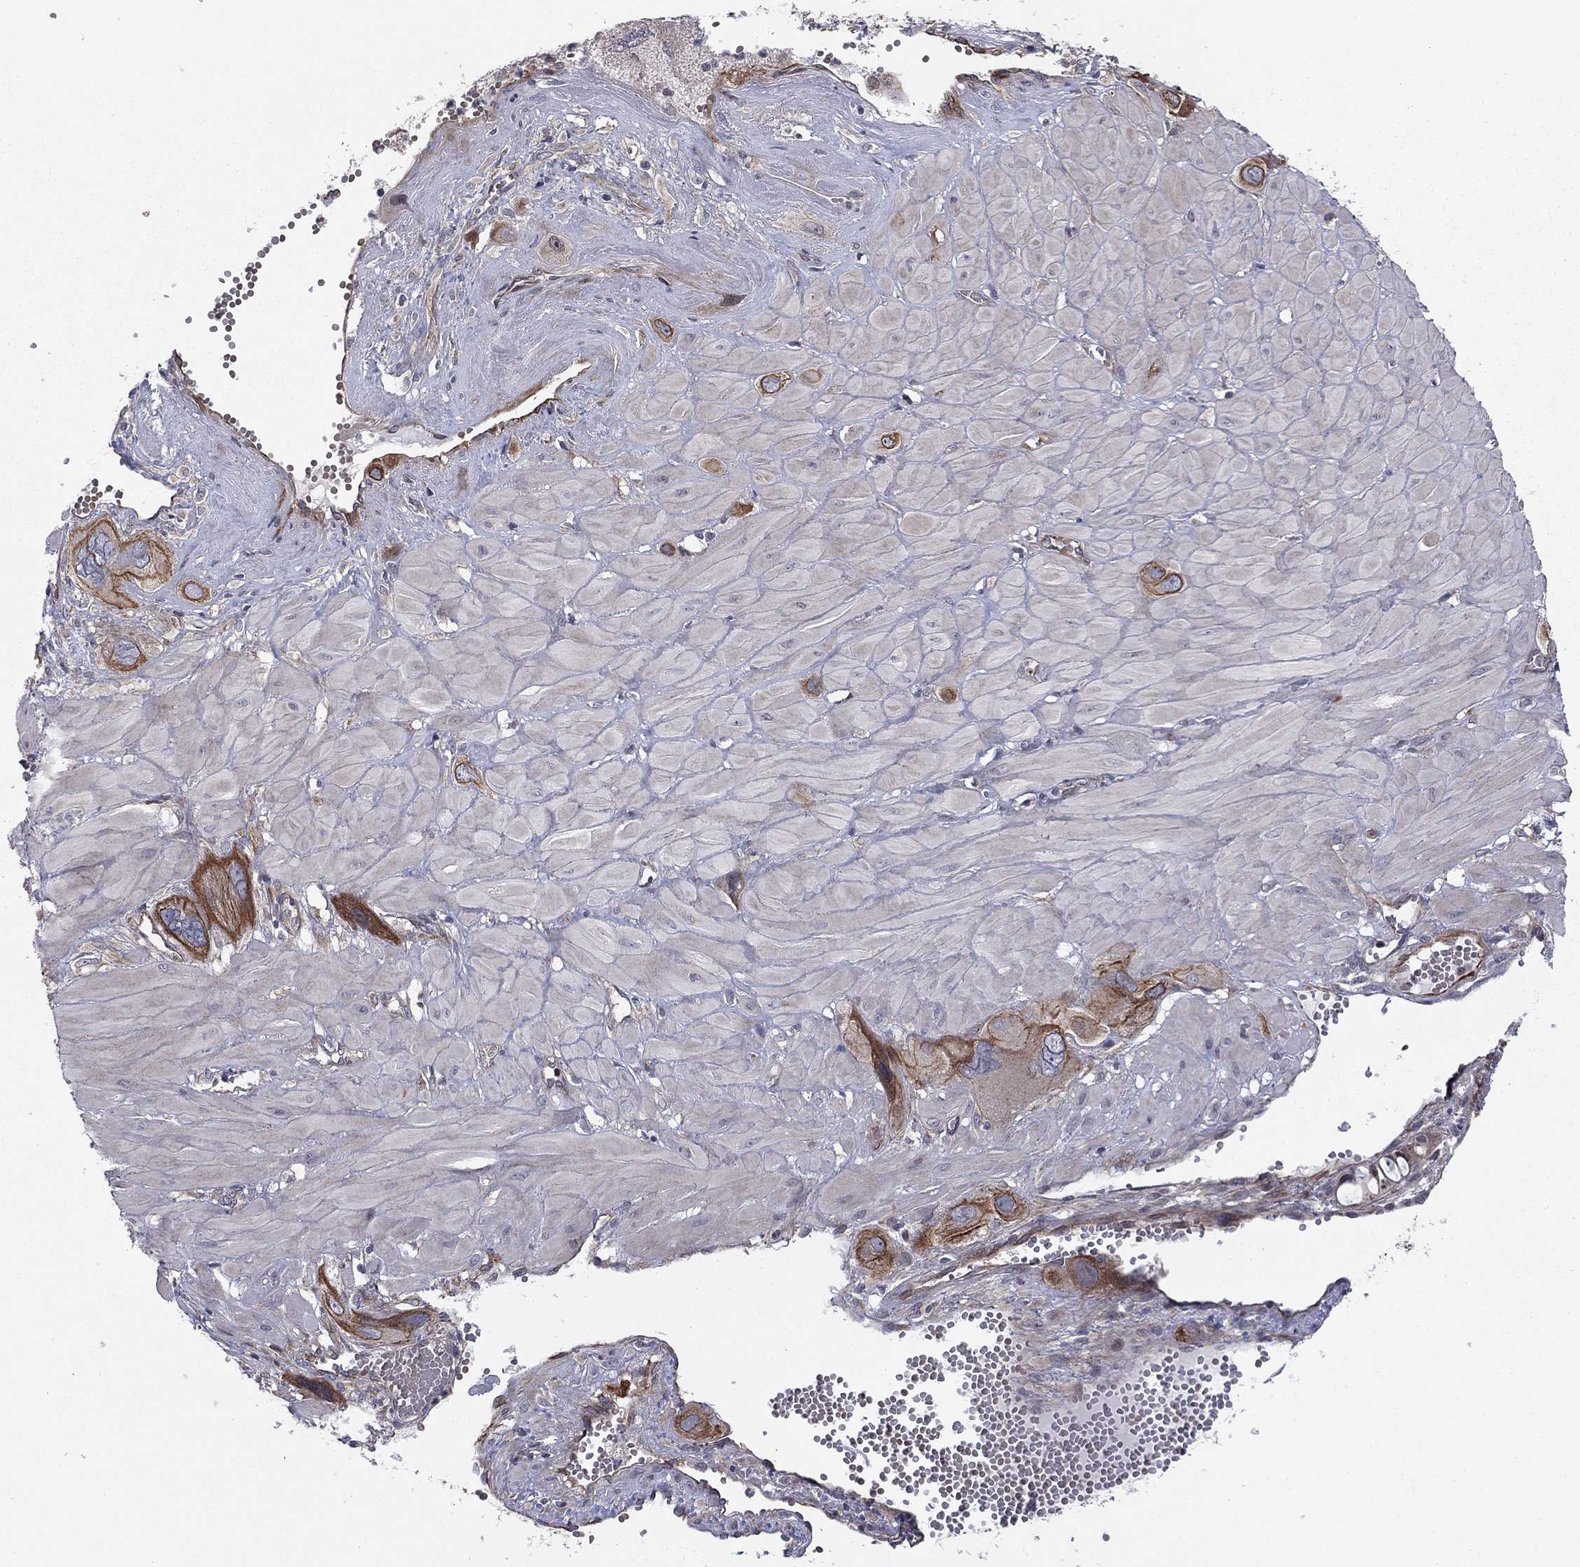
{"staining": {"intensity": "moderate", "quantity": ">75%", "location": "cytoplasmic/membranous"}, "tissue": "cervical cancer", "cell_type": "Tumor cells", "image_type": "cancer", "snomed": [{"axis": "morphology", "description": "Squamous cell carcinoma, NOS"}, {"axis": "topography", "description": "Cervix"}], "caption": "Moderate cytoplasmic/membranous protein staining is present in about >75% of tumor cells in cervical squamous cell carcinoma. The staining was performed using DAB (3,3'-diaminobenzidine) to visualize the protein expression in brown, while the nuclei were stained in blue with hematoxylin (Magnification: 20x).", "gene": "BCL11A", "patient": {"sex": "female", "age": 34}}